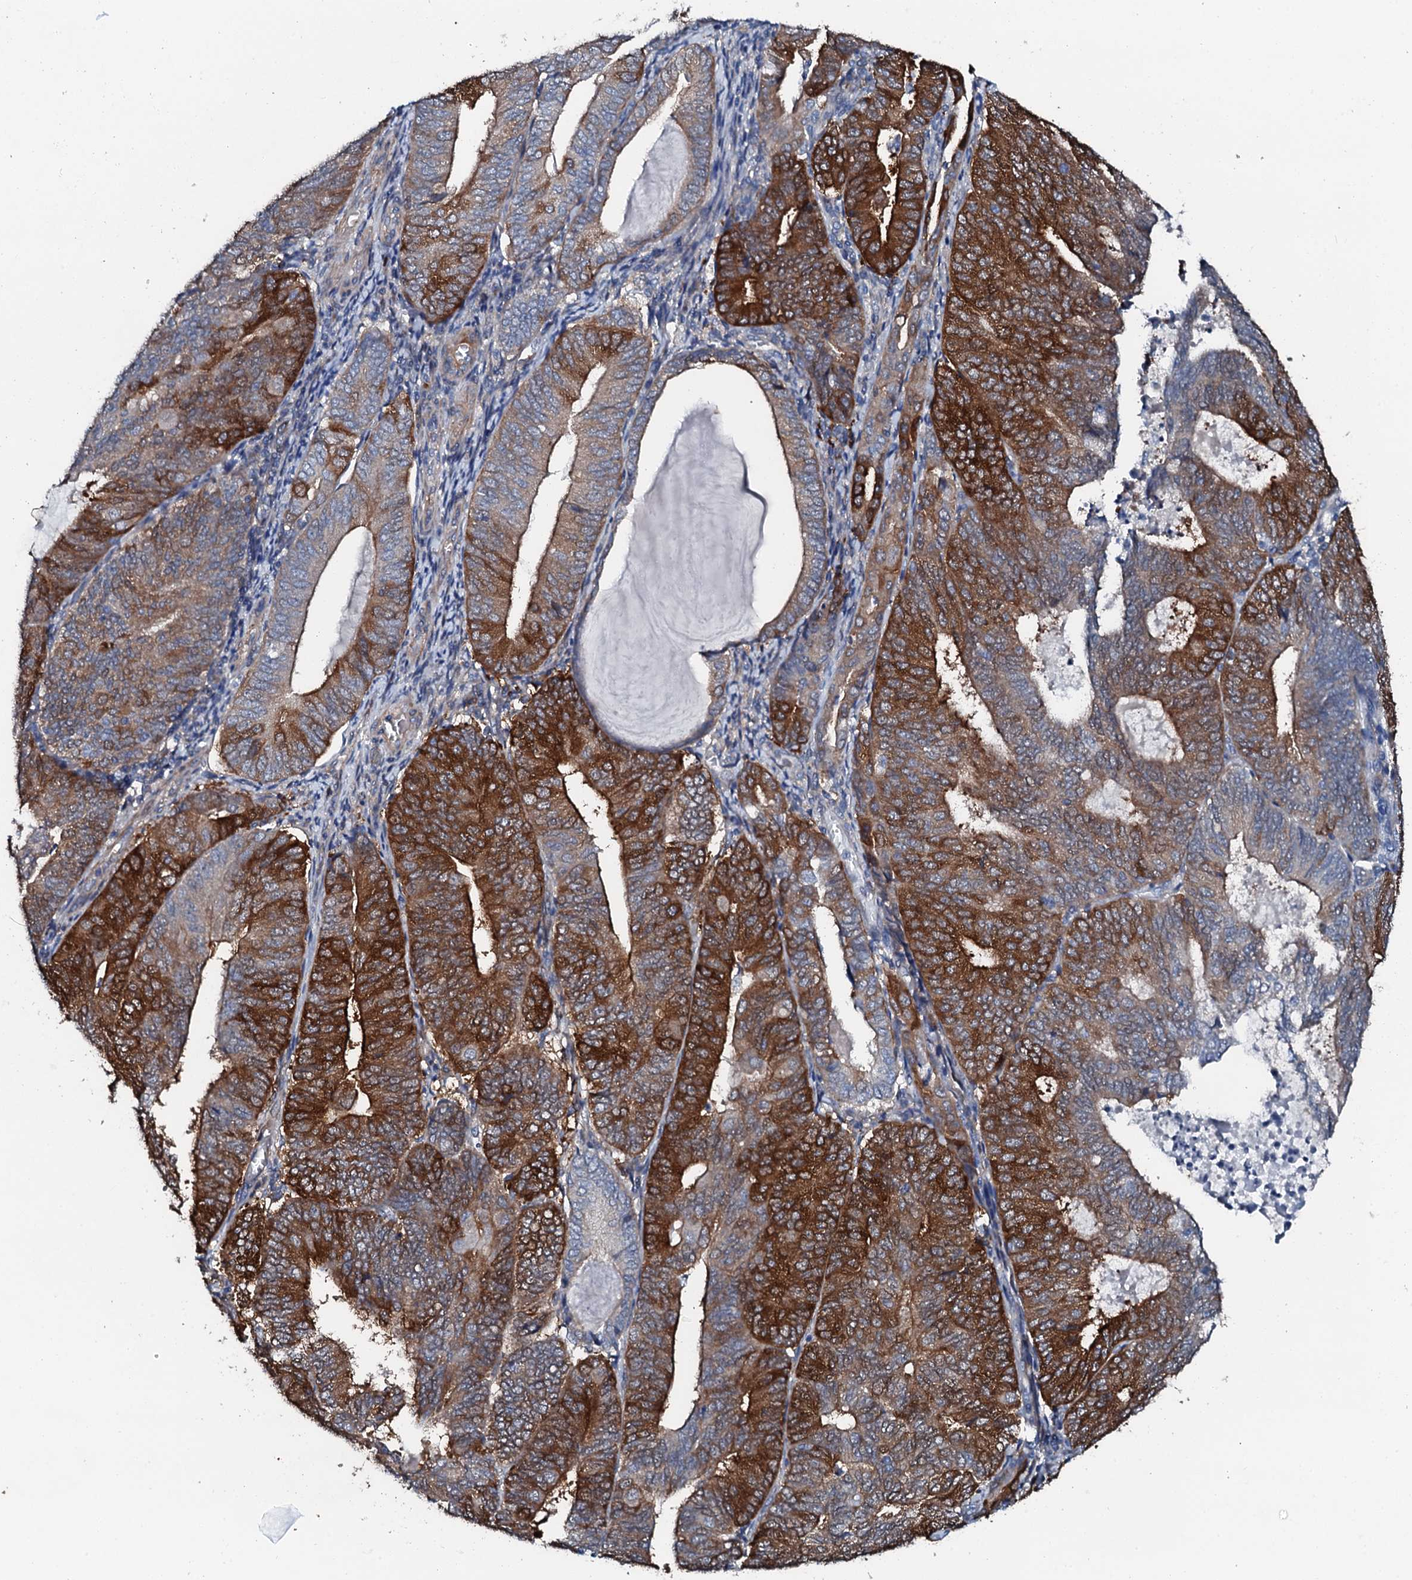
{"staining": {"intensity": "strong", "quantity": "25%-75%", "location": "cytoplasmic/membranous"}, "tissue": "endometrial cancer", "cell_type": "Tumor cells", "image_type": "cancer", "snomed": [{"axis": "morphology", "description": "Adenocarcinoma, NOS"}, {"axis": "topography", "description": "Endometrium"}], "caption": "Tumor cells exhibit high levels of strong cytoplasmic/membranous positivity in approximately 25%-75% of cells in endometrial adenocarcinoma.", "gene": "GFOD2", "patient": {"sex": "female", "age": 81}}